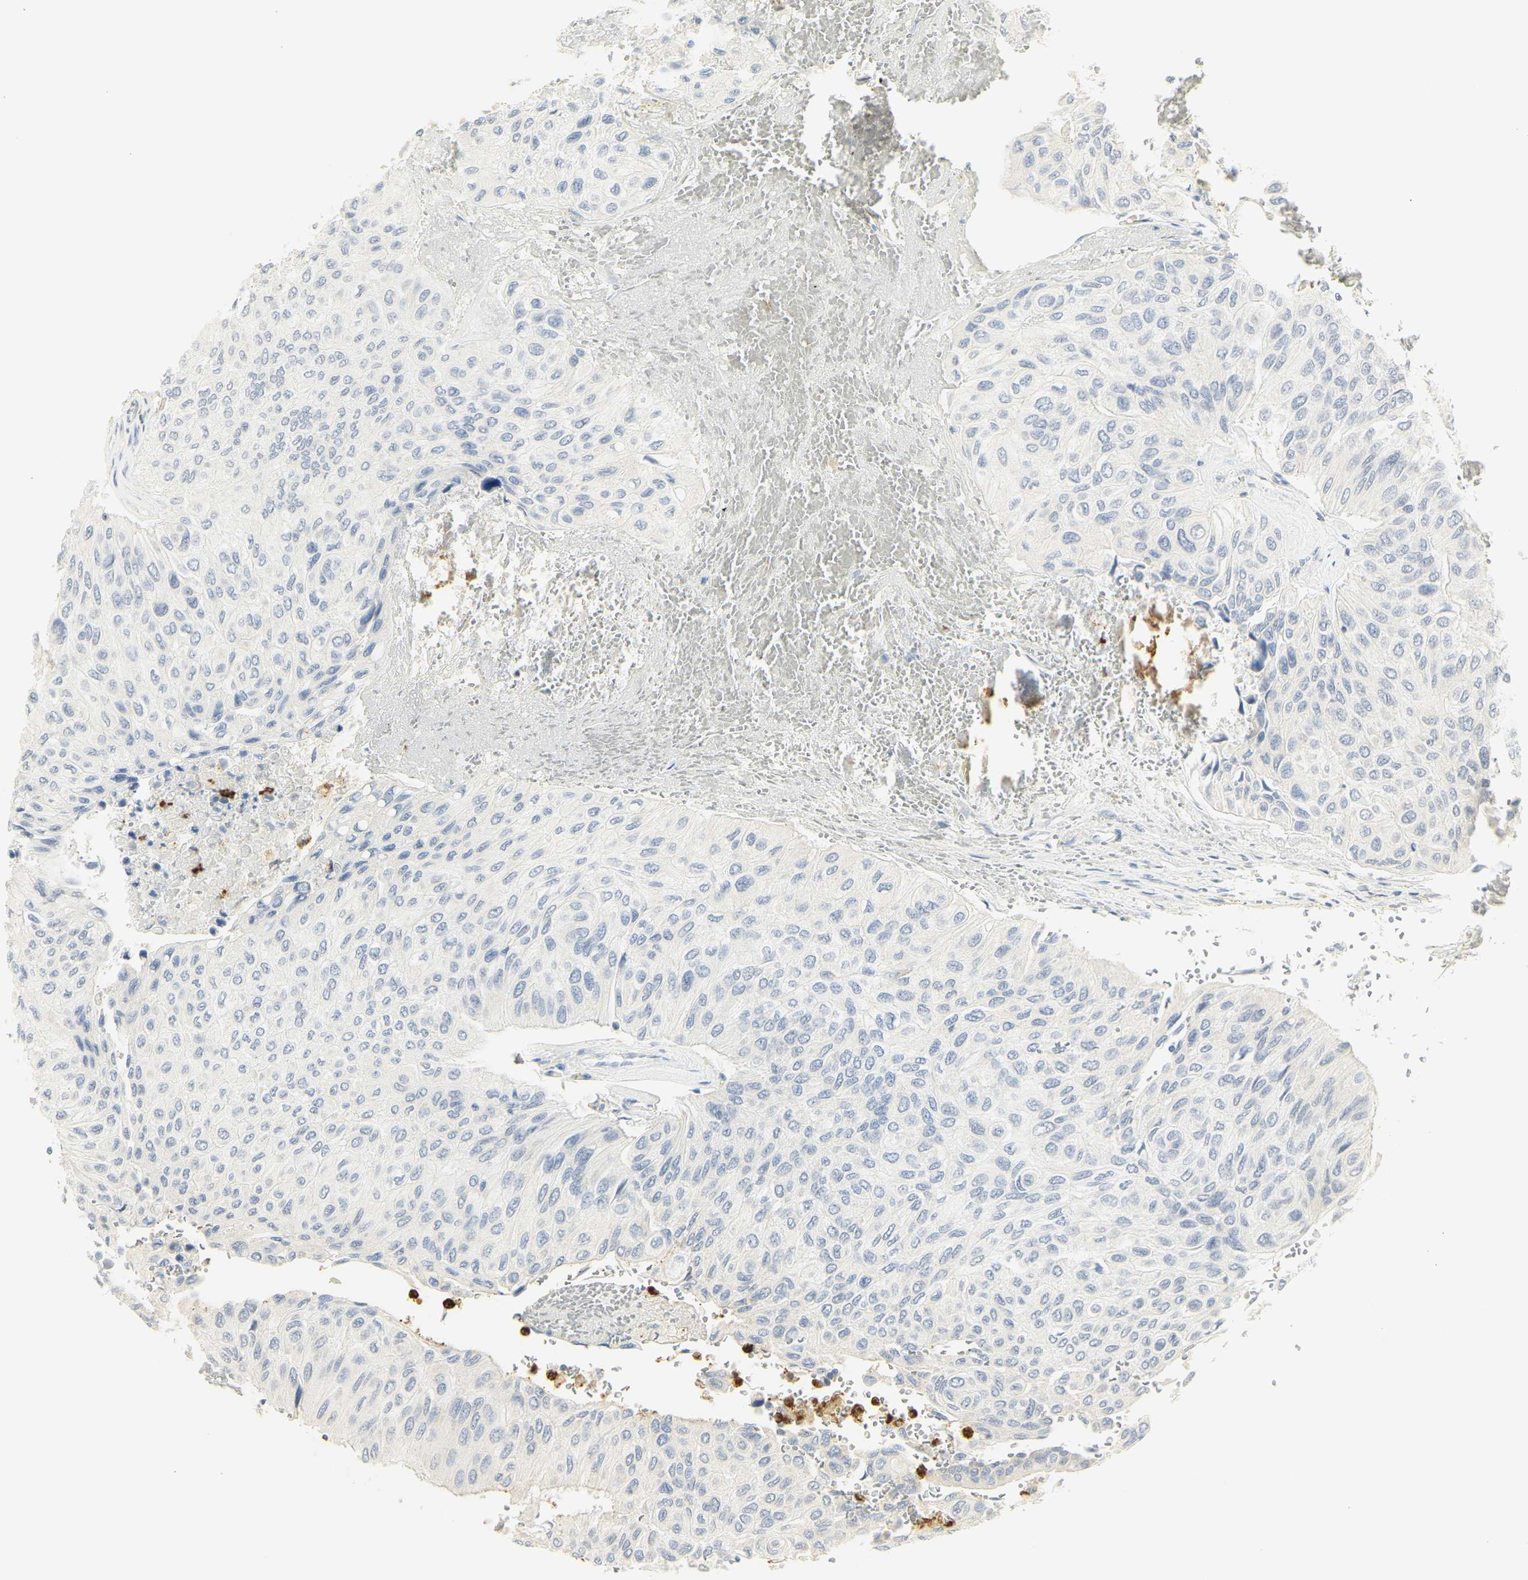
{"staining": {"intensity": "negative", "quantity": "none", "location": "none"}, "tissue": "urothelial cancer", "cell_type": "Tumor cells", "image_type": "cancer", "snomed": [{"axis": "morphology", "description": "Urothelial carcinoma, High grade"}, {"axis": "topography", "description": "Urinary bladder"}], "caption": "Urothelial cancer was stained to show a protein in brown. There is no significant staining in tumor cells.", "gene": "MPO", "patient": {"sex": "male", "age": 66}}